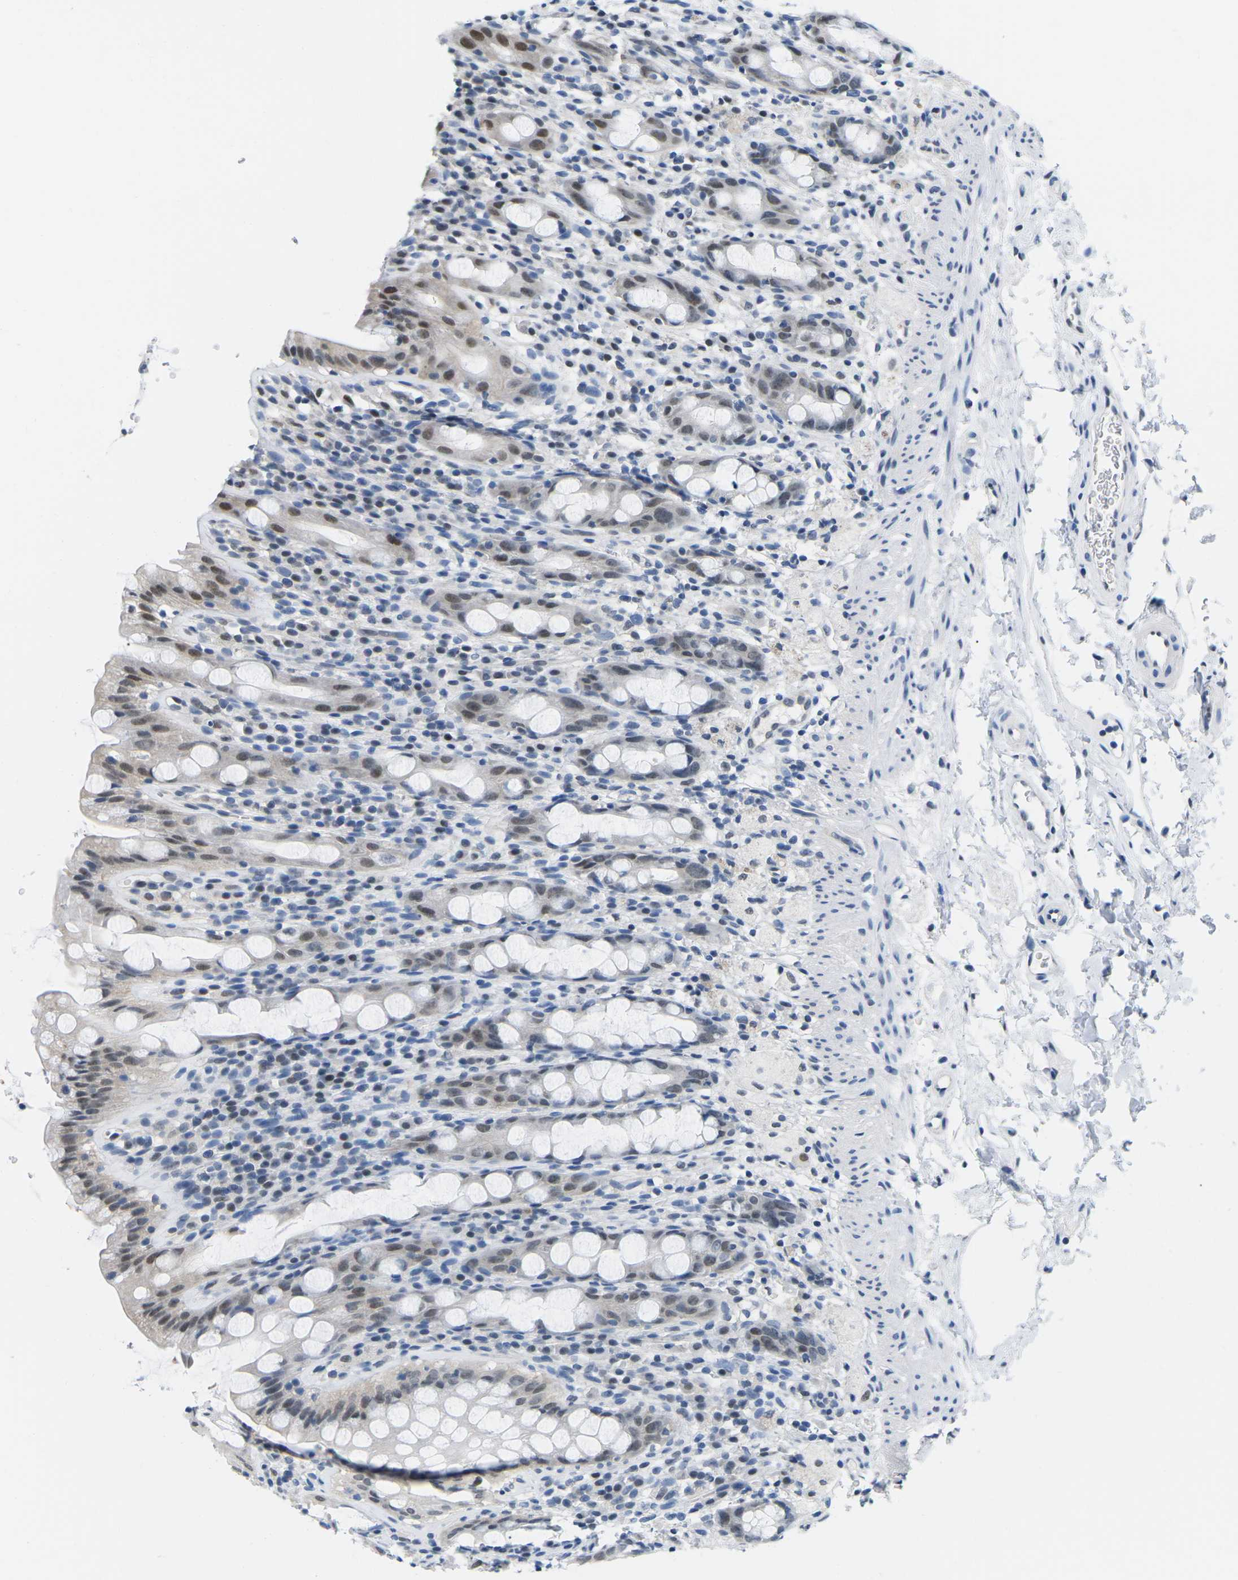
{"staining": {"intensity": "moderate", "quantity": "25%-75%", "location": "nuclear"}, "tissue": "rectum", "cell_type": "Glandular cells", "image_type": "normal", "snomed": [{"axis": "morphology", "description": "Normal tissue, NOS"}, {"axis": "topography", "description": "Rectum"}], "caption": "Immunohistochemical staining of benign human rectum shows 25%-75% levels of moderate nuclear protein positivity in about 25%-75% of glandular cells.", "gene": "UBA7", "patient": {"sex": "male", "age": 44}}